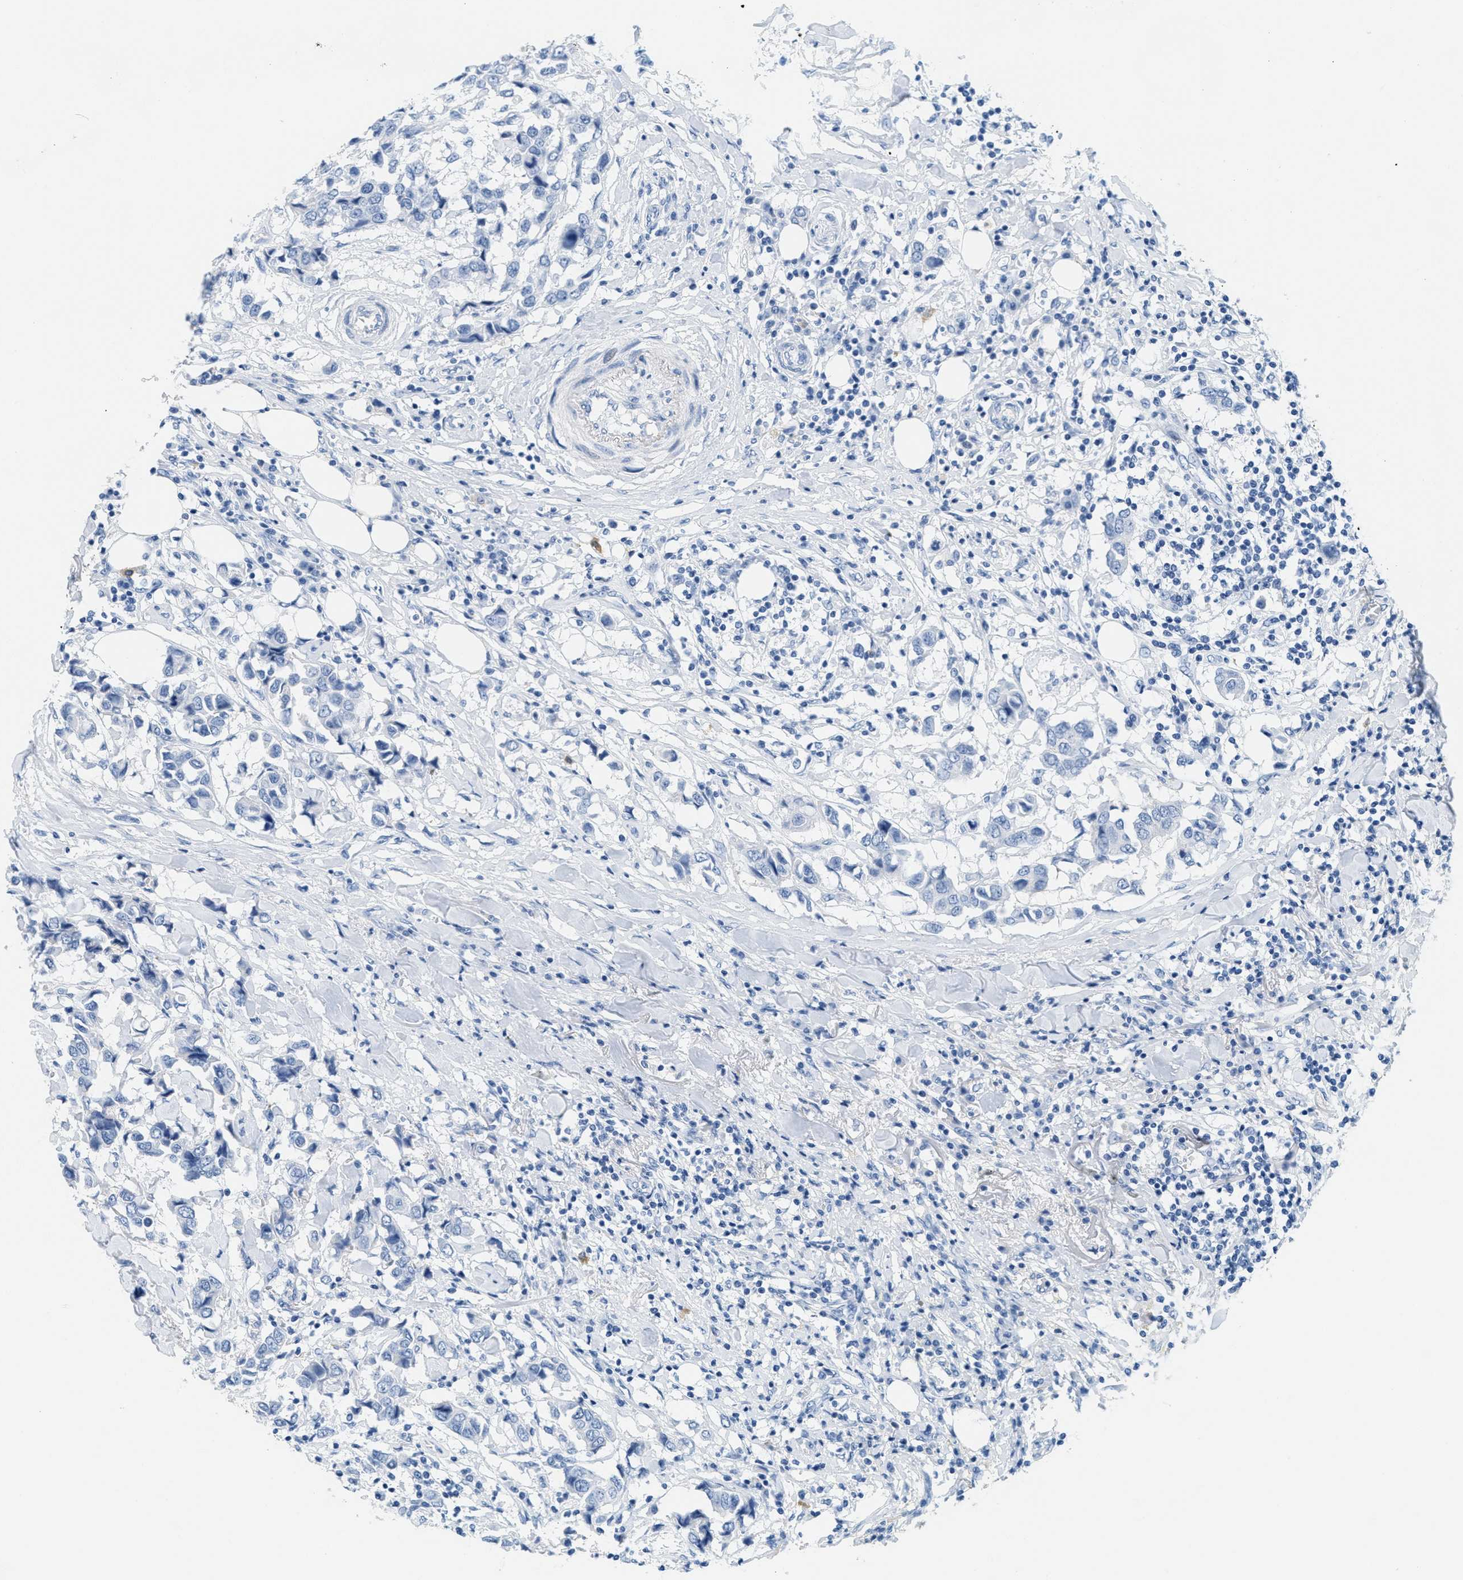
{"staining": {"intensity": "negative", "quantity": "none", "location": "none"}, "tissue": "breast cancer", "cell_type": "Tumor cells", "image_type": "cancer", "snomed": [{"axis": "morphology", "description": "Duct carcinoma"}, {"axis": "topography", "description": "Breast"}], "caption": "The micrograph displays no staining of tumor cells in breast invasive ductal carcinoma. Nuclei are stained in blue.", "gene": "GPM6A", "patient": {"sex": "female", "age": 80}}